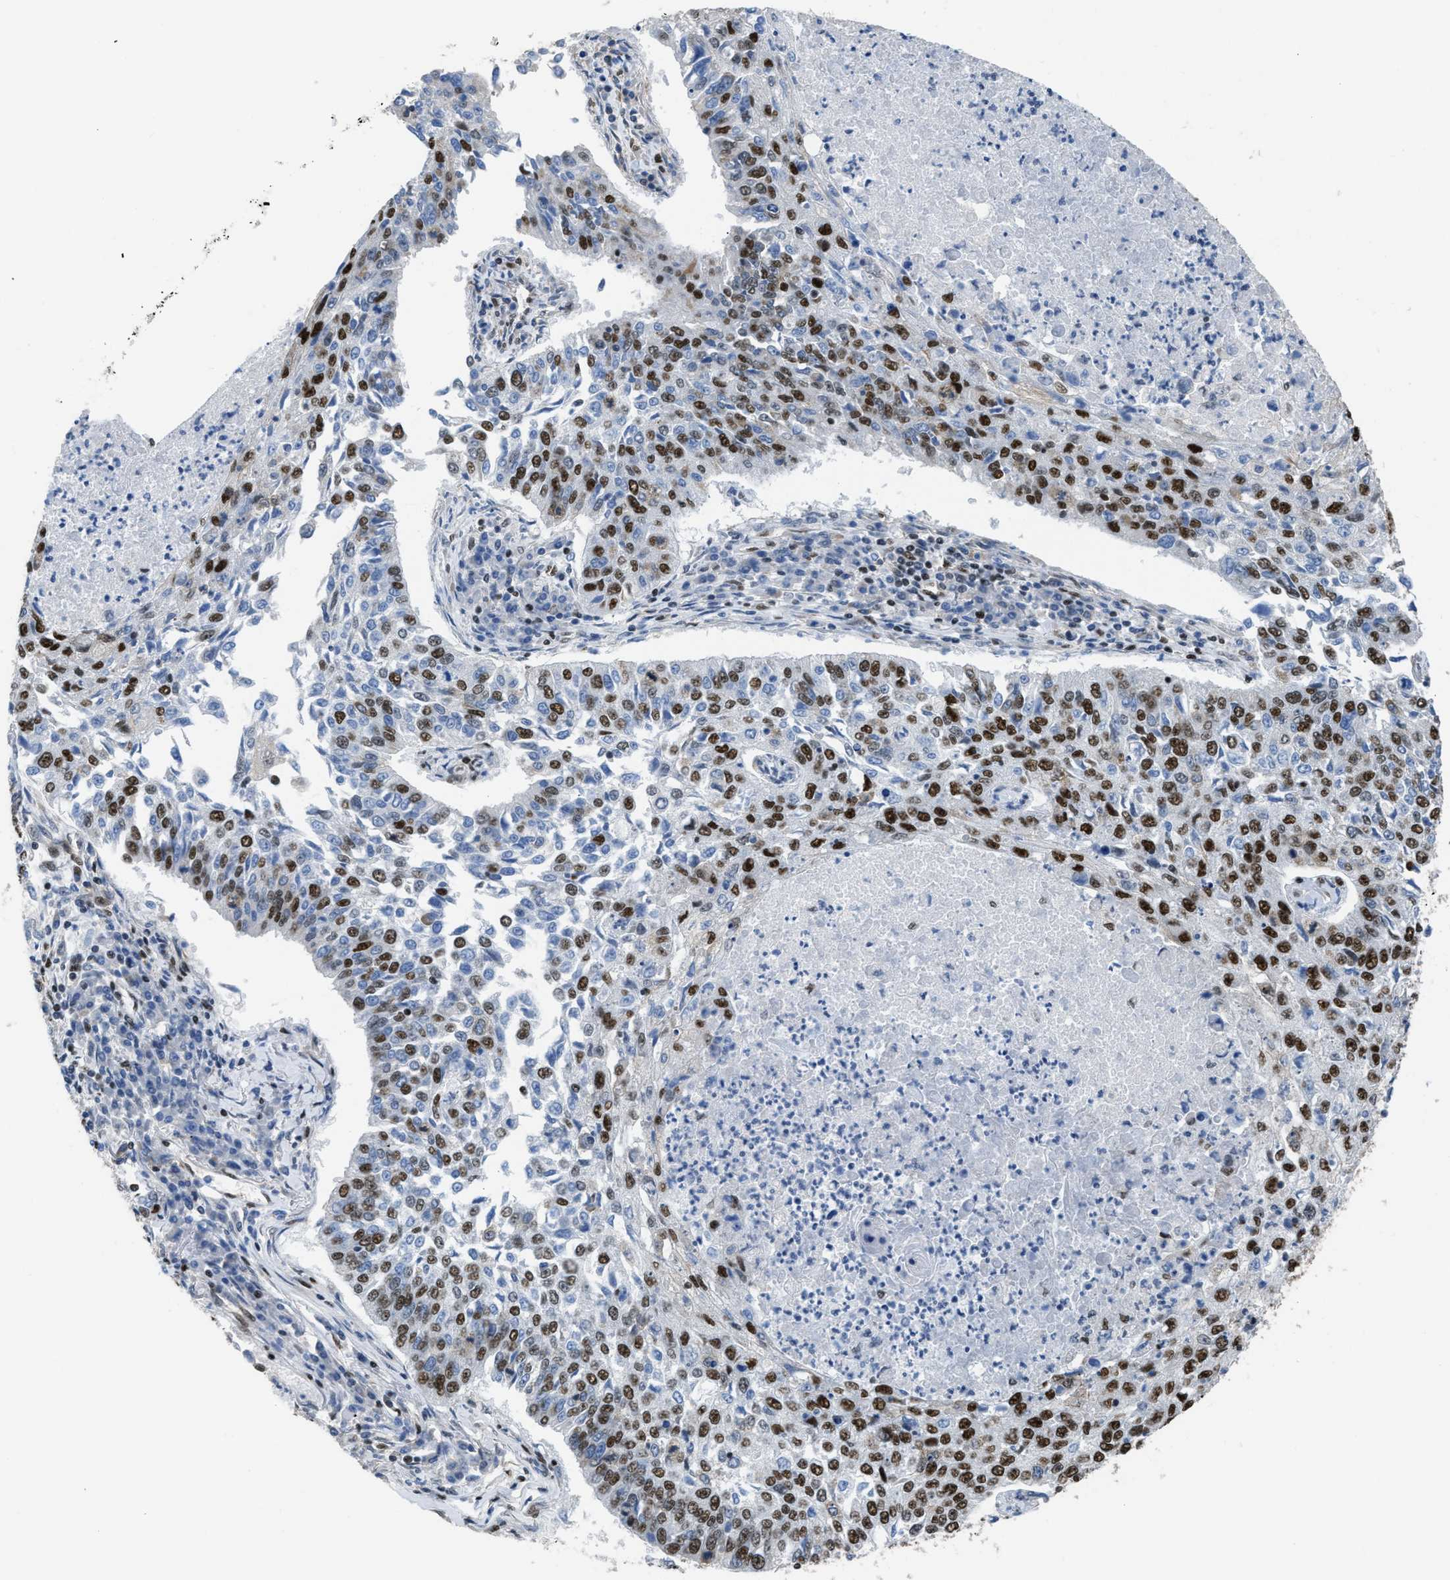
{"staining": {"intensity": "strong", "quantity": ">75%", "location": "nuclear"}, "tissue": "lung cancer", "cell_type": "Tumor cells", "image_type": "cancer", "snomed": [{"axis": "morphology", "description": "Normal tissue, NOS"}, {"axis": "morphology", "description": "Squamous cell carcinoma, NOS"}, {"axis": "topography", "description": "Cartilage tissue"}, {"axis": "topography", "description": "Bronchus"}, {"axis": "topography", "description": "Lung"}], "caption": "Immunohistochemistry (IHC) micrograph of human lung cancer stained for a protein (brown), which displays high levels of strong nuclear expression in approximately >75% of tumor cells.", "gene": "SCAF4", "patient": {"sex": "female", "age": 49}}